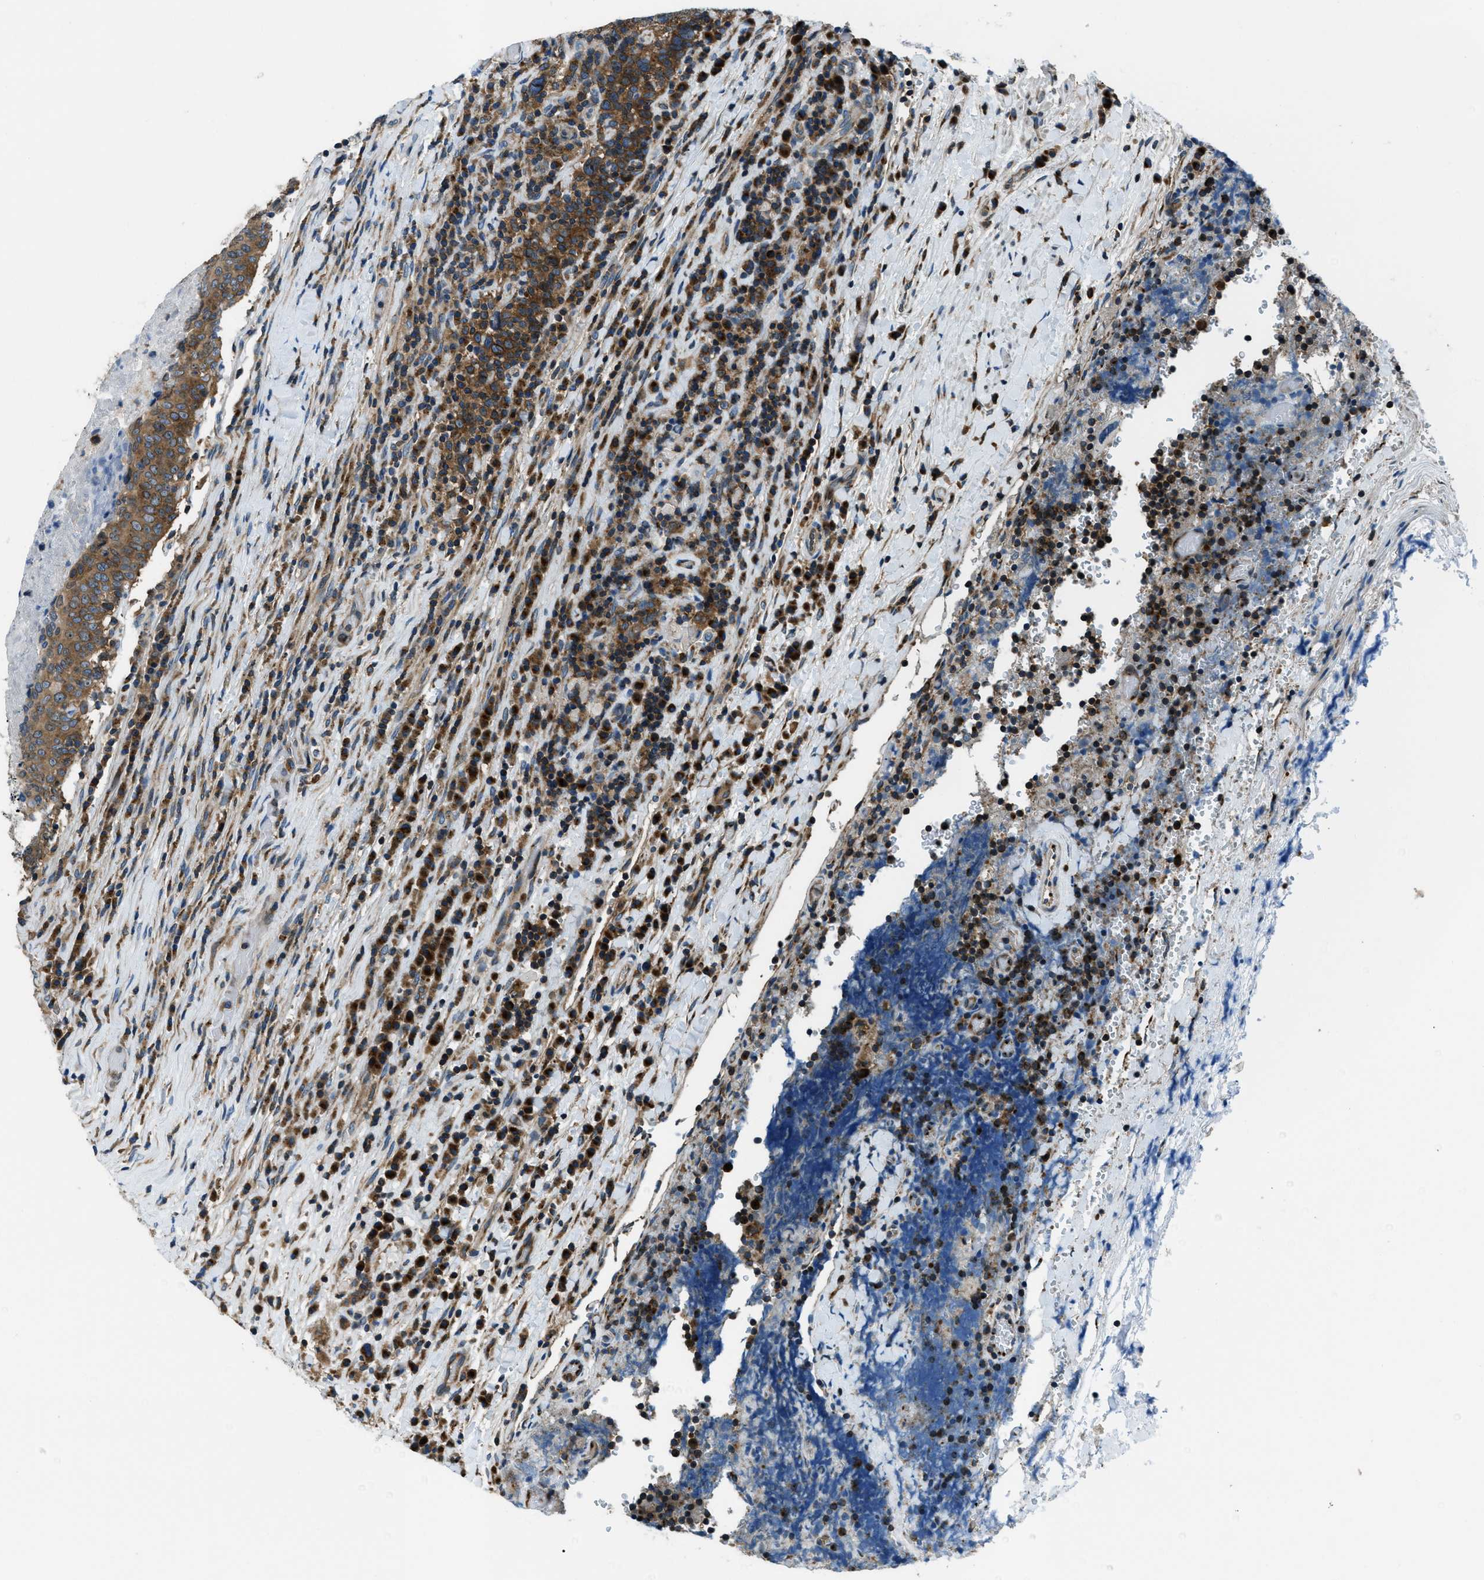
{"staining": {"intensity": "strong", "quantity": ">75%", "location": "cytoplasmic/membranous"}, "tissue": "head and neck cancer", "cell_type": "Tumor cells", "image_type": "cancer", "snomed": [{"axis": "morphology", "description": "Squamous cell carcinoma, NOS"}, {"axis": "morphology", "description": "Squamous cell carcinoma, metastatic, NOS"}, {"axis": "topography", "description": "Lymph node"}, {"axis": "topography", "description": "Head-Neck"}], "caption": "Strong cytoplasmic/membranous staining is appreciated in about >75% of tumor cells in head and neck cancer (metastatic squamous cell carcinoma). The staining was performed using DAB (3,3'-diaminobenzidine), with brown indicating positive protein expression. Nuclei are stained blue with hematoxylin.", "gene": "ARFGAP2", "patient": {"sex": "male", "age": 62}}